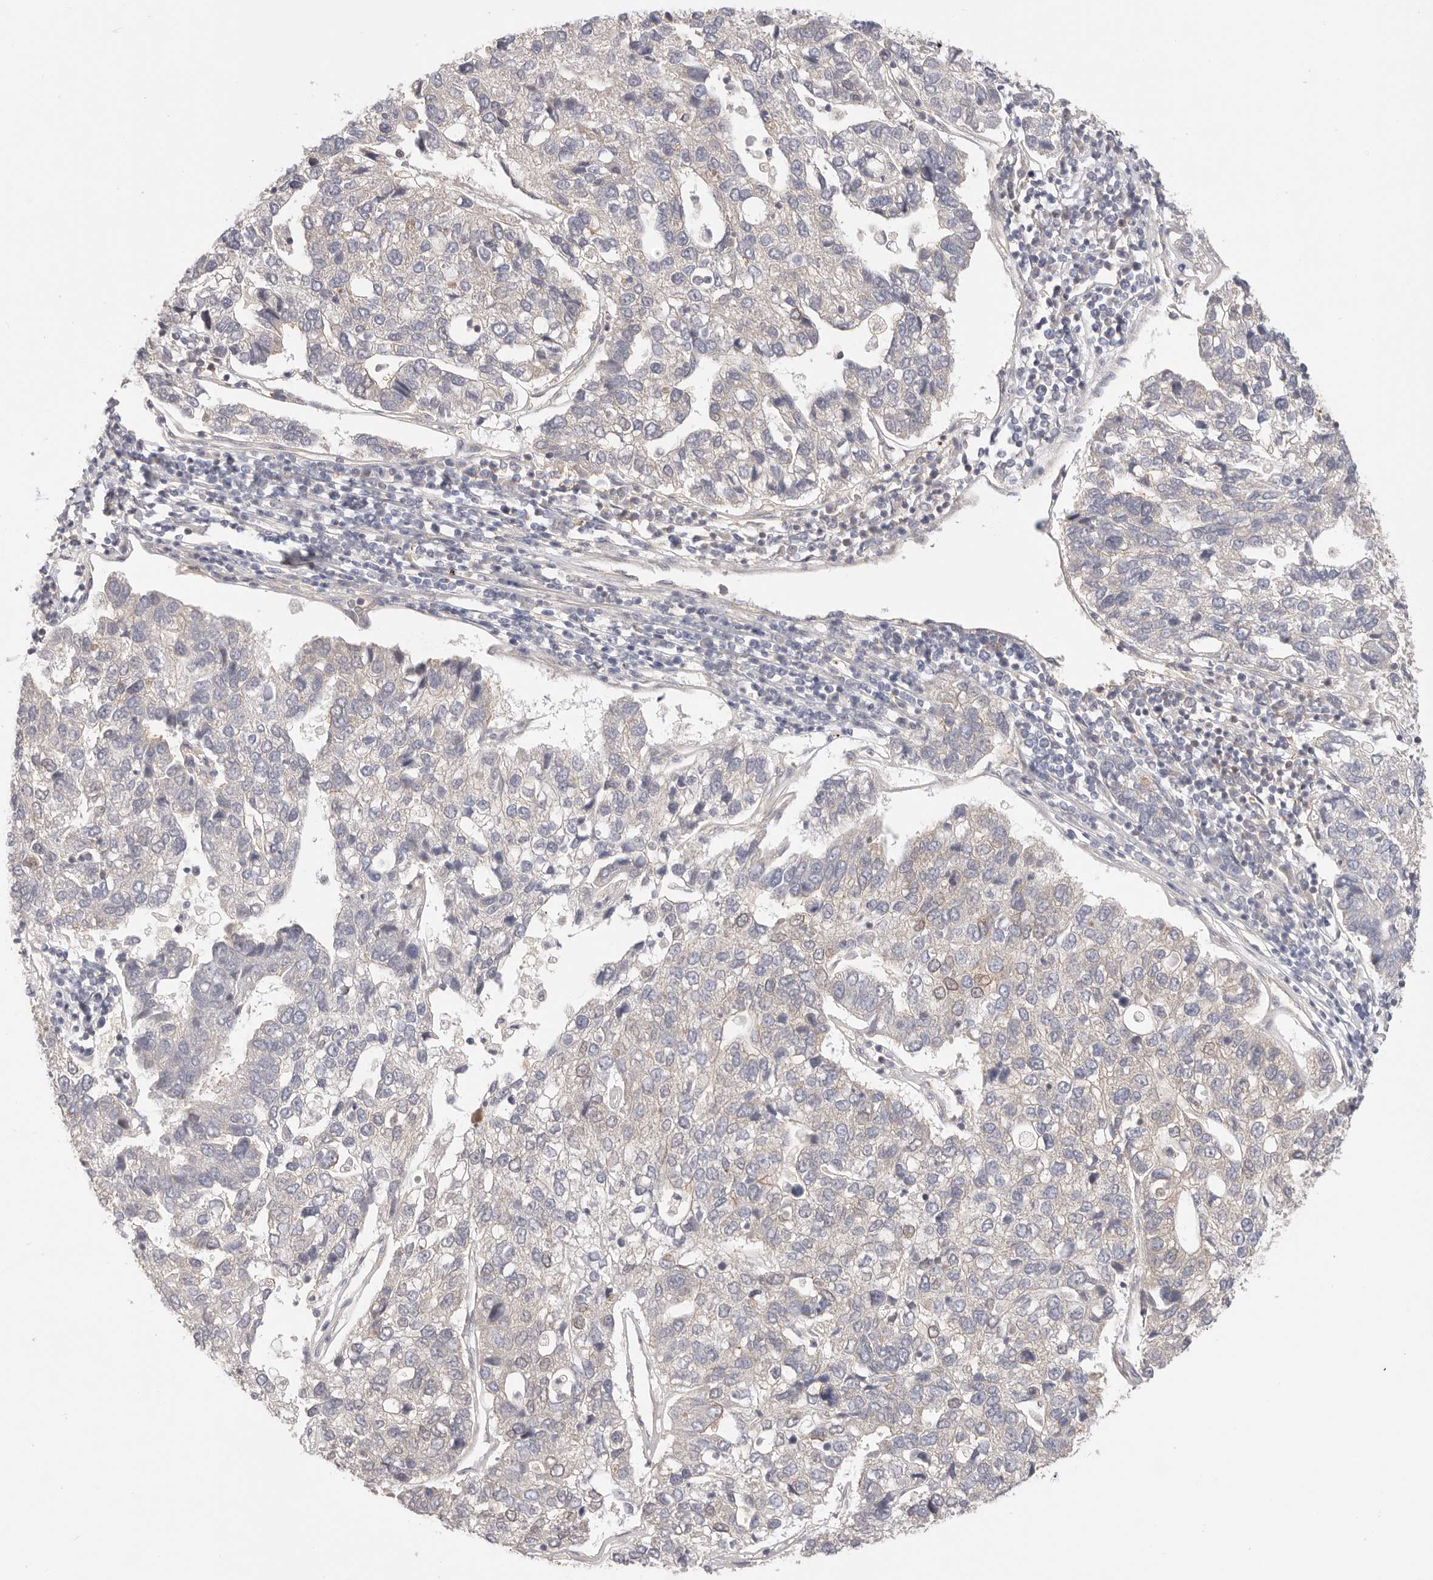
{"staining": {"intensity": "weak", "quantity": "<25%", "location": "cytoplasmic/membranous,nuclear"}, "tissue": "pancreatic cancer", "cell_type": "Tumor cells", "image_type": "cancer", "snomed": [{"axis": "morphology", "description": "Adenocarcinoma, NOS"}, {"axis": "topography", "description": "Pancreas"}], "caption": "A photomicrograph of human adenocarcinoma (pancreatic) is negative for staining in tumor cells.", "gene": "KCMF1", "patient": {"sex": "female", "age": 61}}